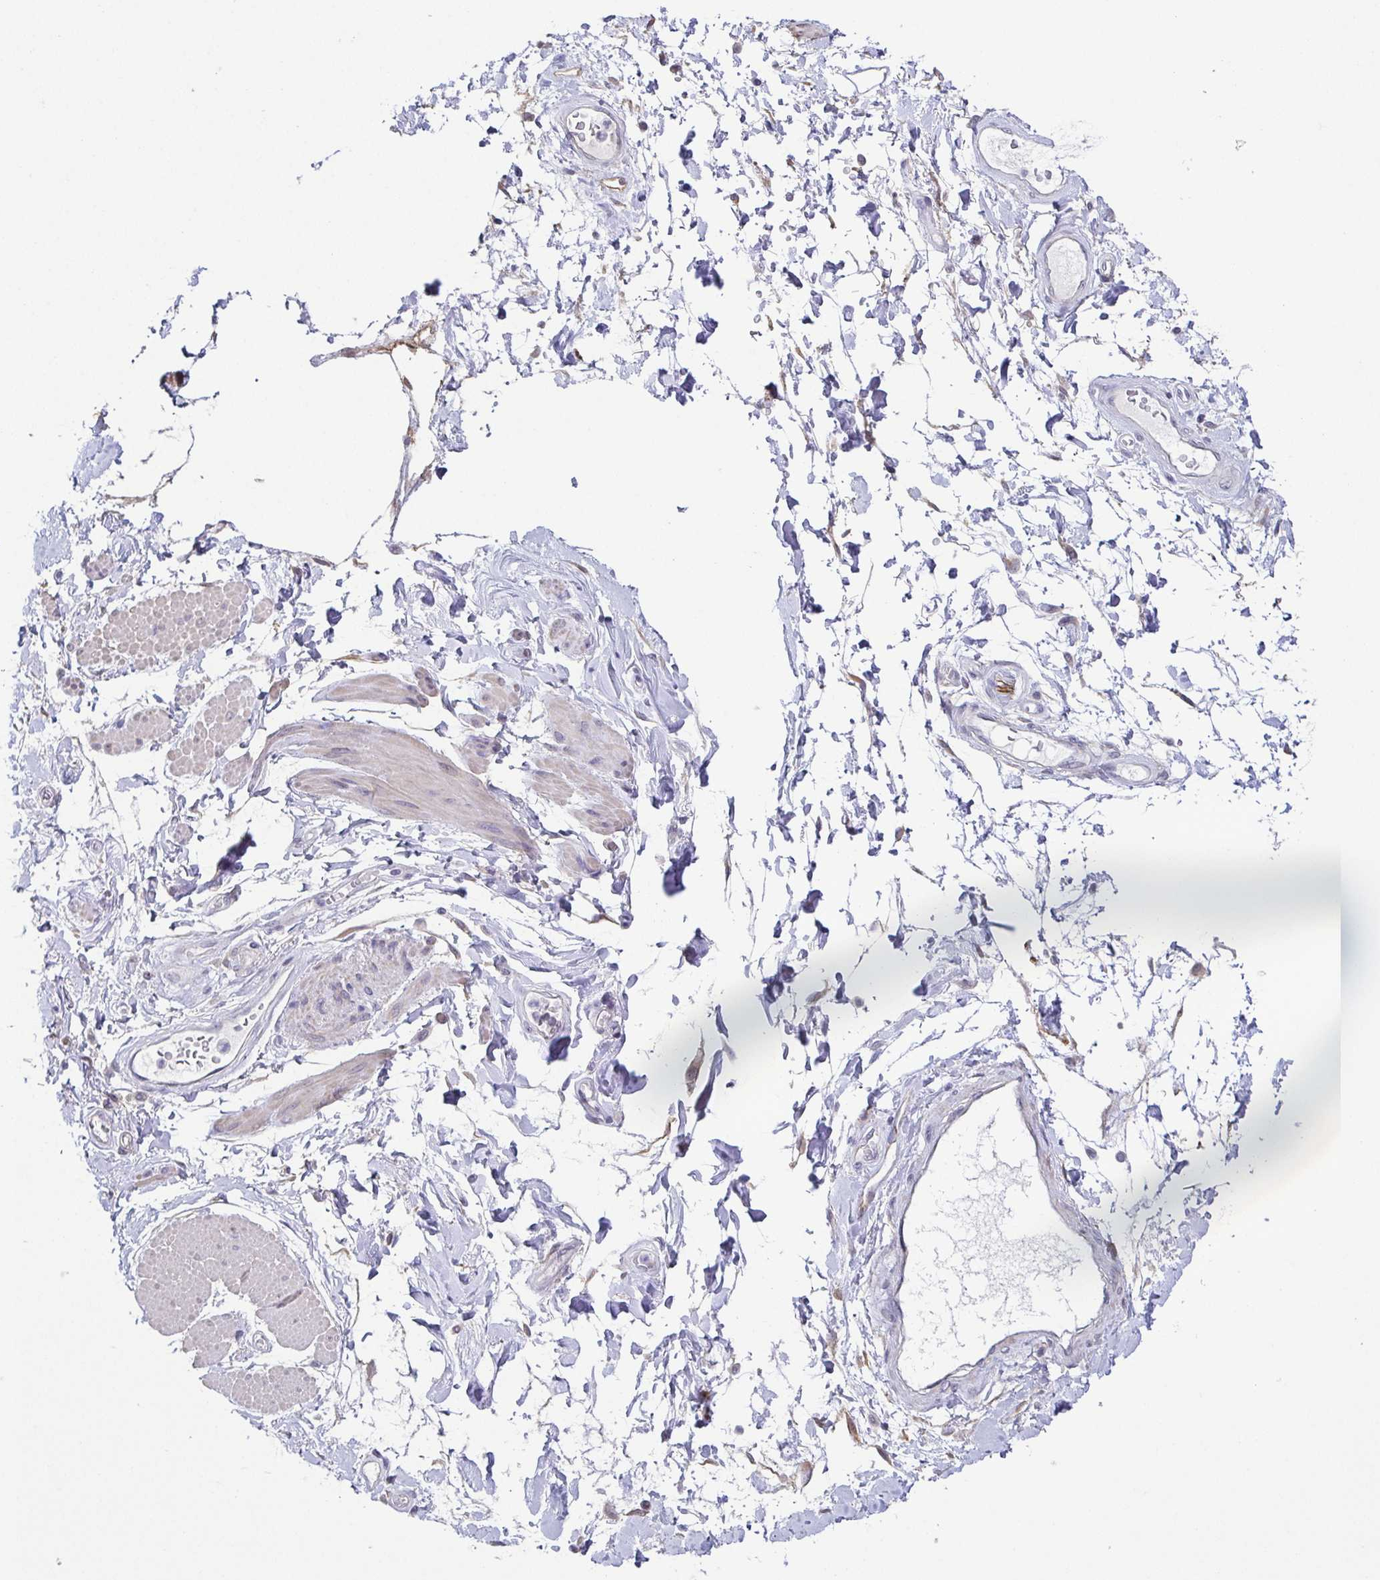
{"staining": {"intensity": "negative", "quantity": "none", "location": "none"}, "tissue": "adipose tissue", "cell_type": "Adipocytes", "image_type": "normal", "snomed": [{"axis": "morphology", "description": "Normal tissue, NOS"}, {"axis": "topography", "description": "Urinary bladder"}, {"axis": "topography", "description": "Peripheral nerve tissue"}], "caption": "High magnification brightfield microscopy of benign adipose tissue stained with DAB (3,3'-diaminobenzidine) (brown) and counterstained with hematoxylin (blue): adipocytes show no significant positivity.", "gene": "NEFH", "patient": {"sex": "female", "age": 60}}